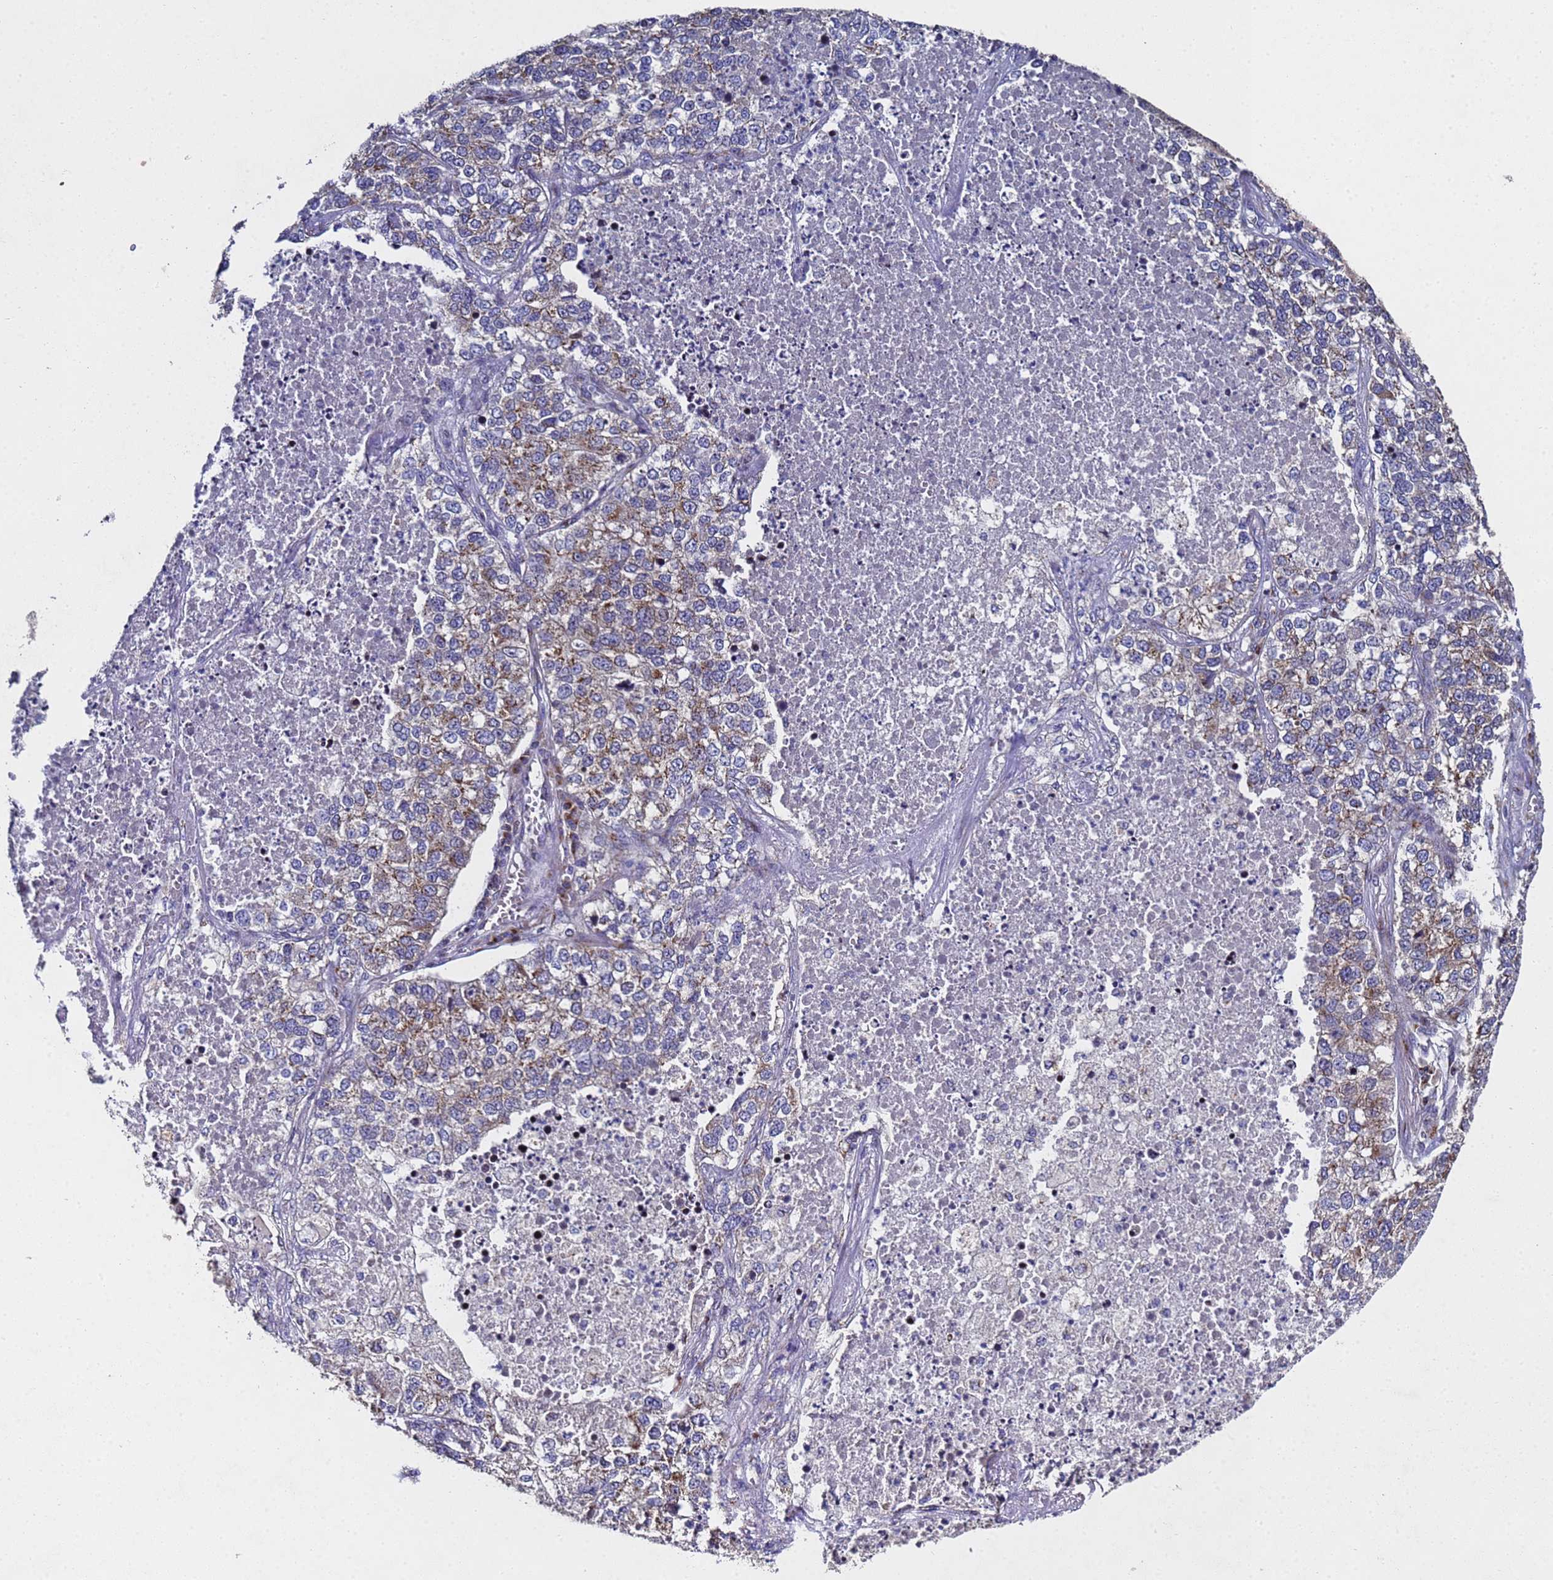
{"staining": {"intensity": "moderate", "quantity": ">75%", "location": "cytoplasmic/membranous"}, "tissue": "lung cancer", "cell_type": "Tumor cells", "image_type": "cancer", "snomed": [{"axis": "morphology", "description": "Adenocarcinoma, NOS"}, {"axis": "topography", "description": "Lung"}], "caption": "Human lung cancer stained for a protein (brown) reveals moderate cytoplasmic/membranous positive expression in about >75% of tumor cells.", "gene": "NSUN6", "patient": {"sex": "male", "age": 49}}